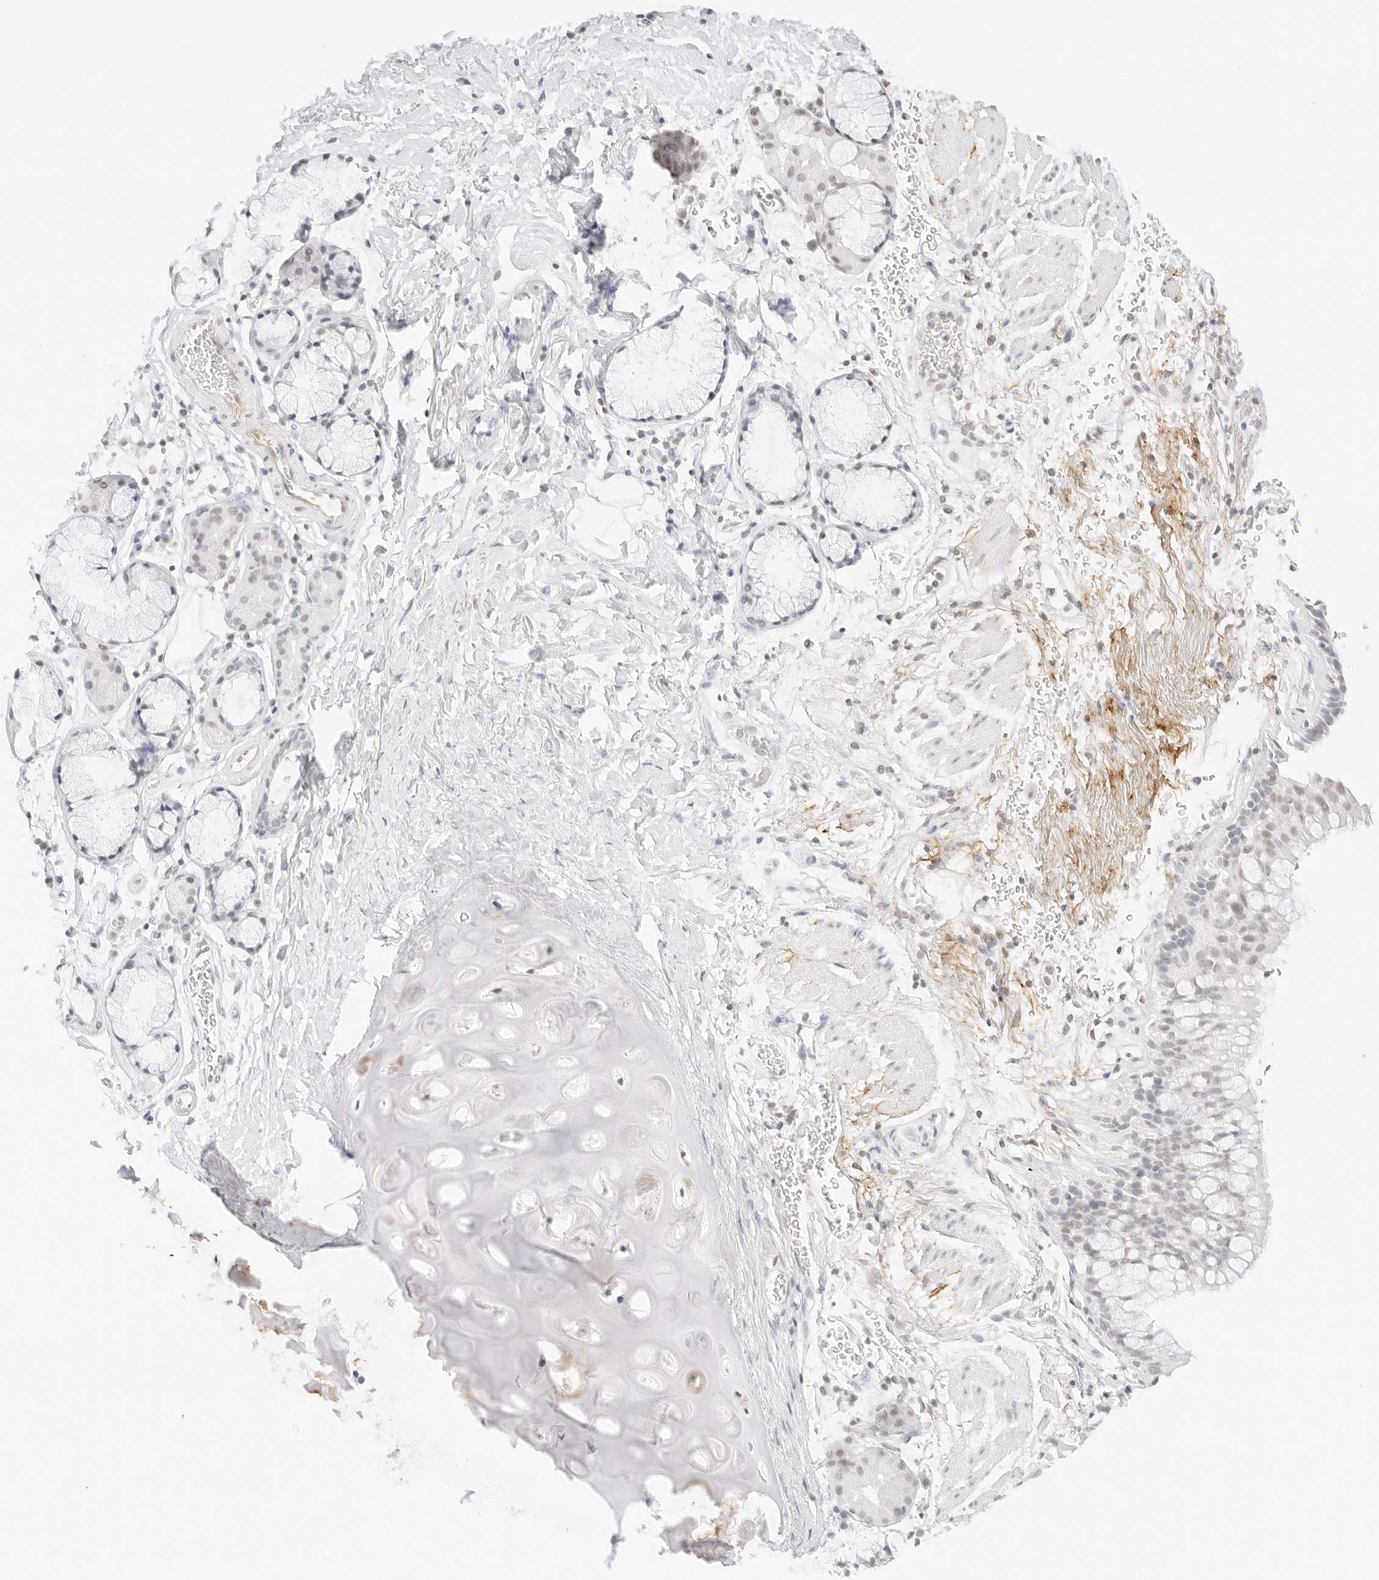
{"staining": {"intensity": "negative", "quantity": "none", "location": "none"}, "tissue": "bronchus", "cell_type": "Respiratory epithelial cells", "image_type": "normal", "snomed": [{"axis": "morphology", "description": "Normal tissue, NOS"}, {"axis": "topography", "description": "Cartilage tissue"}, {"axis": "topography", "description": "Bronchus"}], "caption": "The histopathology image reveals no staining of respiratory epithelial cells in unremarkable bronchus. (DAB IHC, high magnification).", "gene": "FBLN5", "patient": {"sex": "female", "age": 53}}